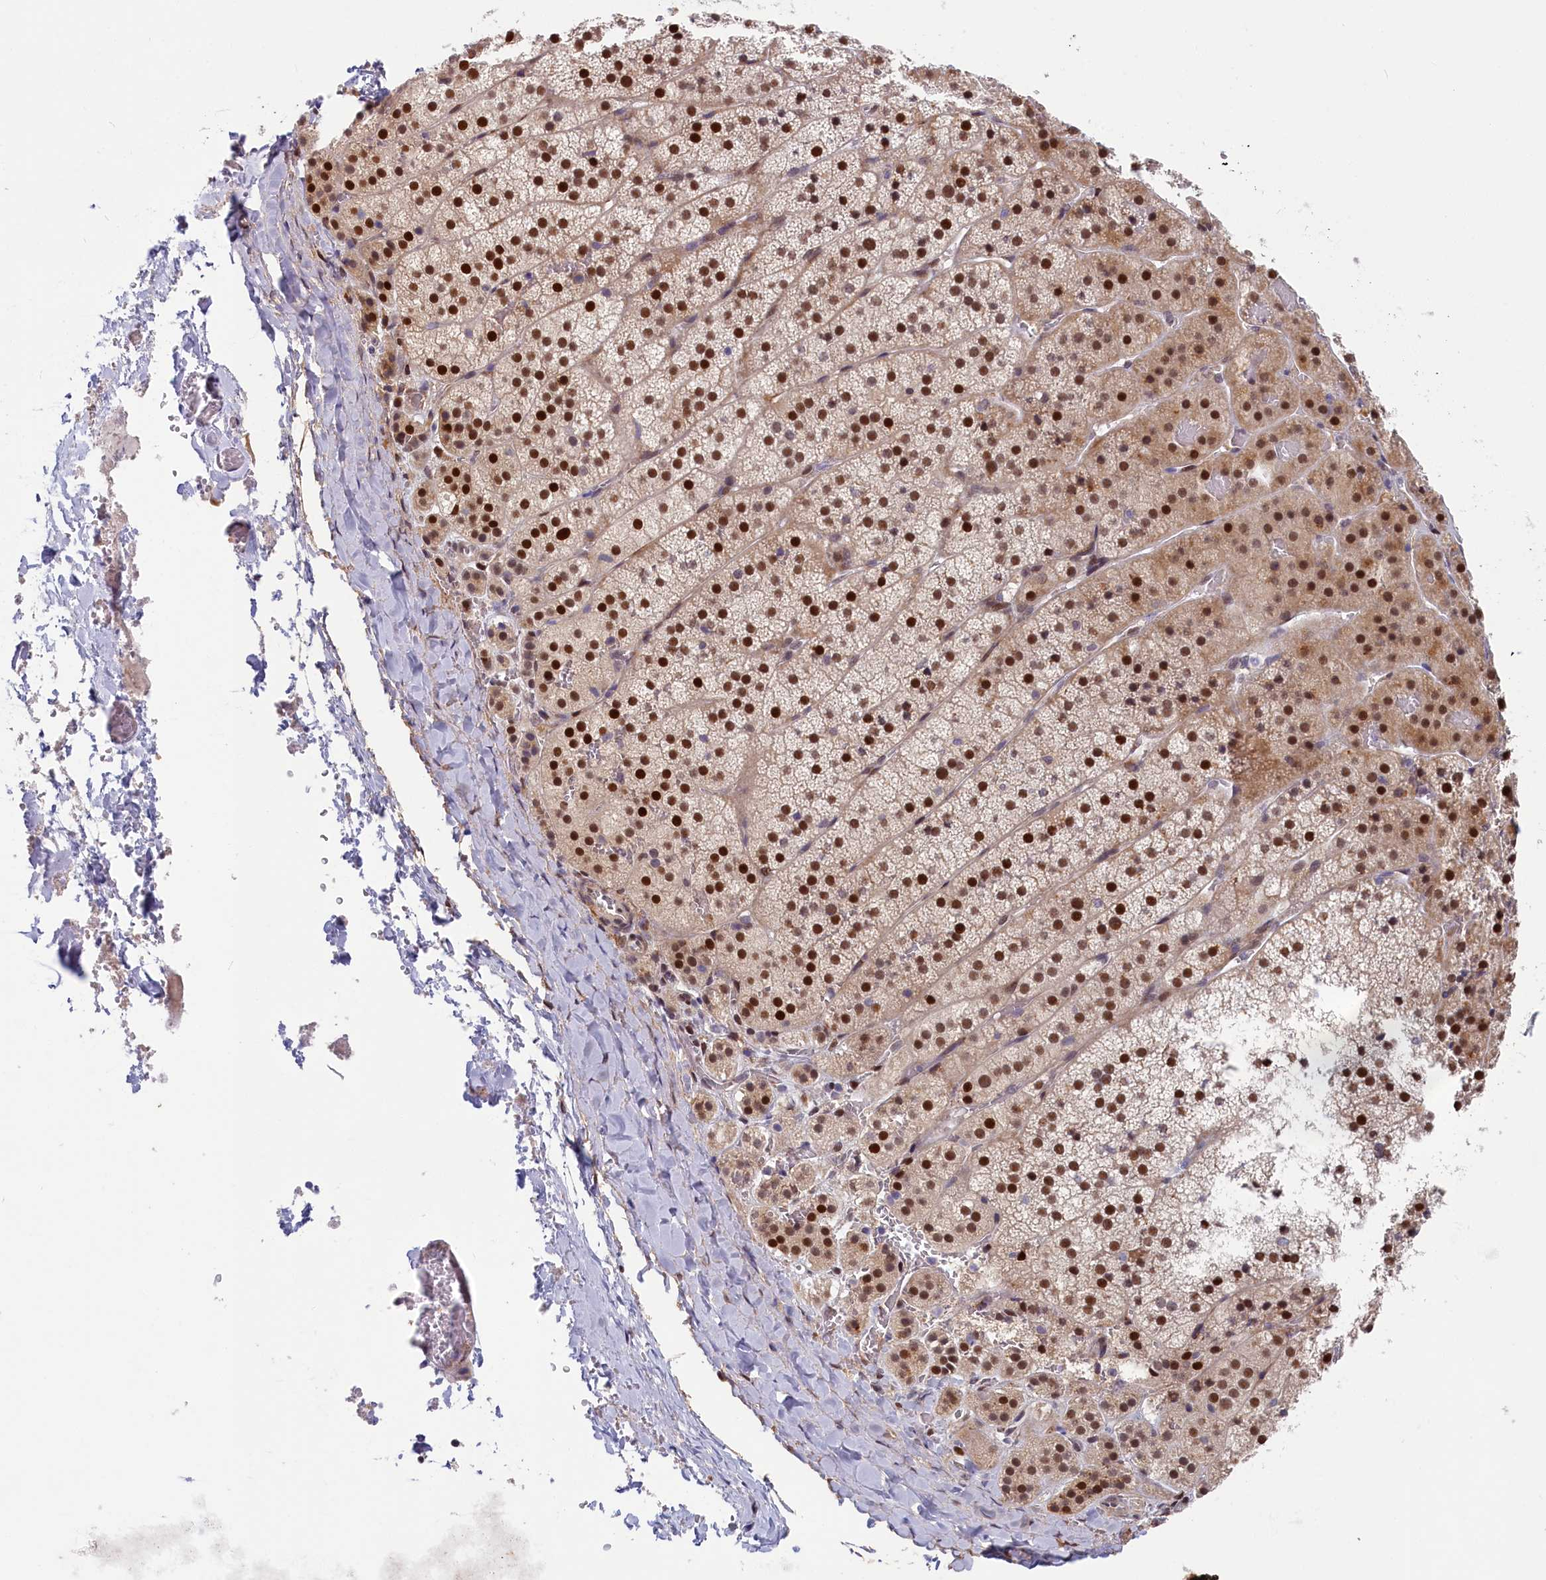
{"staining": {"intensity": "strong", "quantity": "25%-75%", "location": "nuclear"}, "tissue": "adrenal gland", "cell_type": "Glandular cells", "image_type": "normal", "snomed": [{"axis": "morphology", "description": "Normal tissue, NOS"}, {"axis": "topography", "description": "Adrenal gland"}], "caption": "Protein expression analysis of unremarkable adrenal gland reveals strong nuclear expression in about 25%-75% of glandular cells.", "gene": "CHST12", "patient": {"sex": "female", "age": 44}}